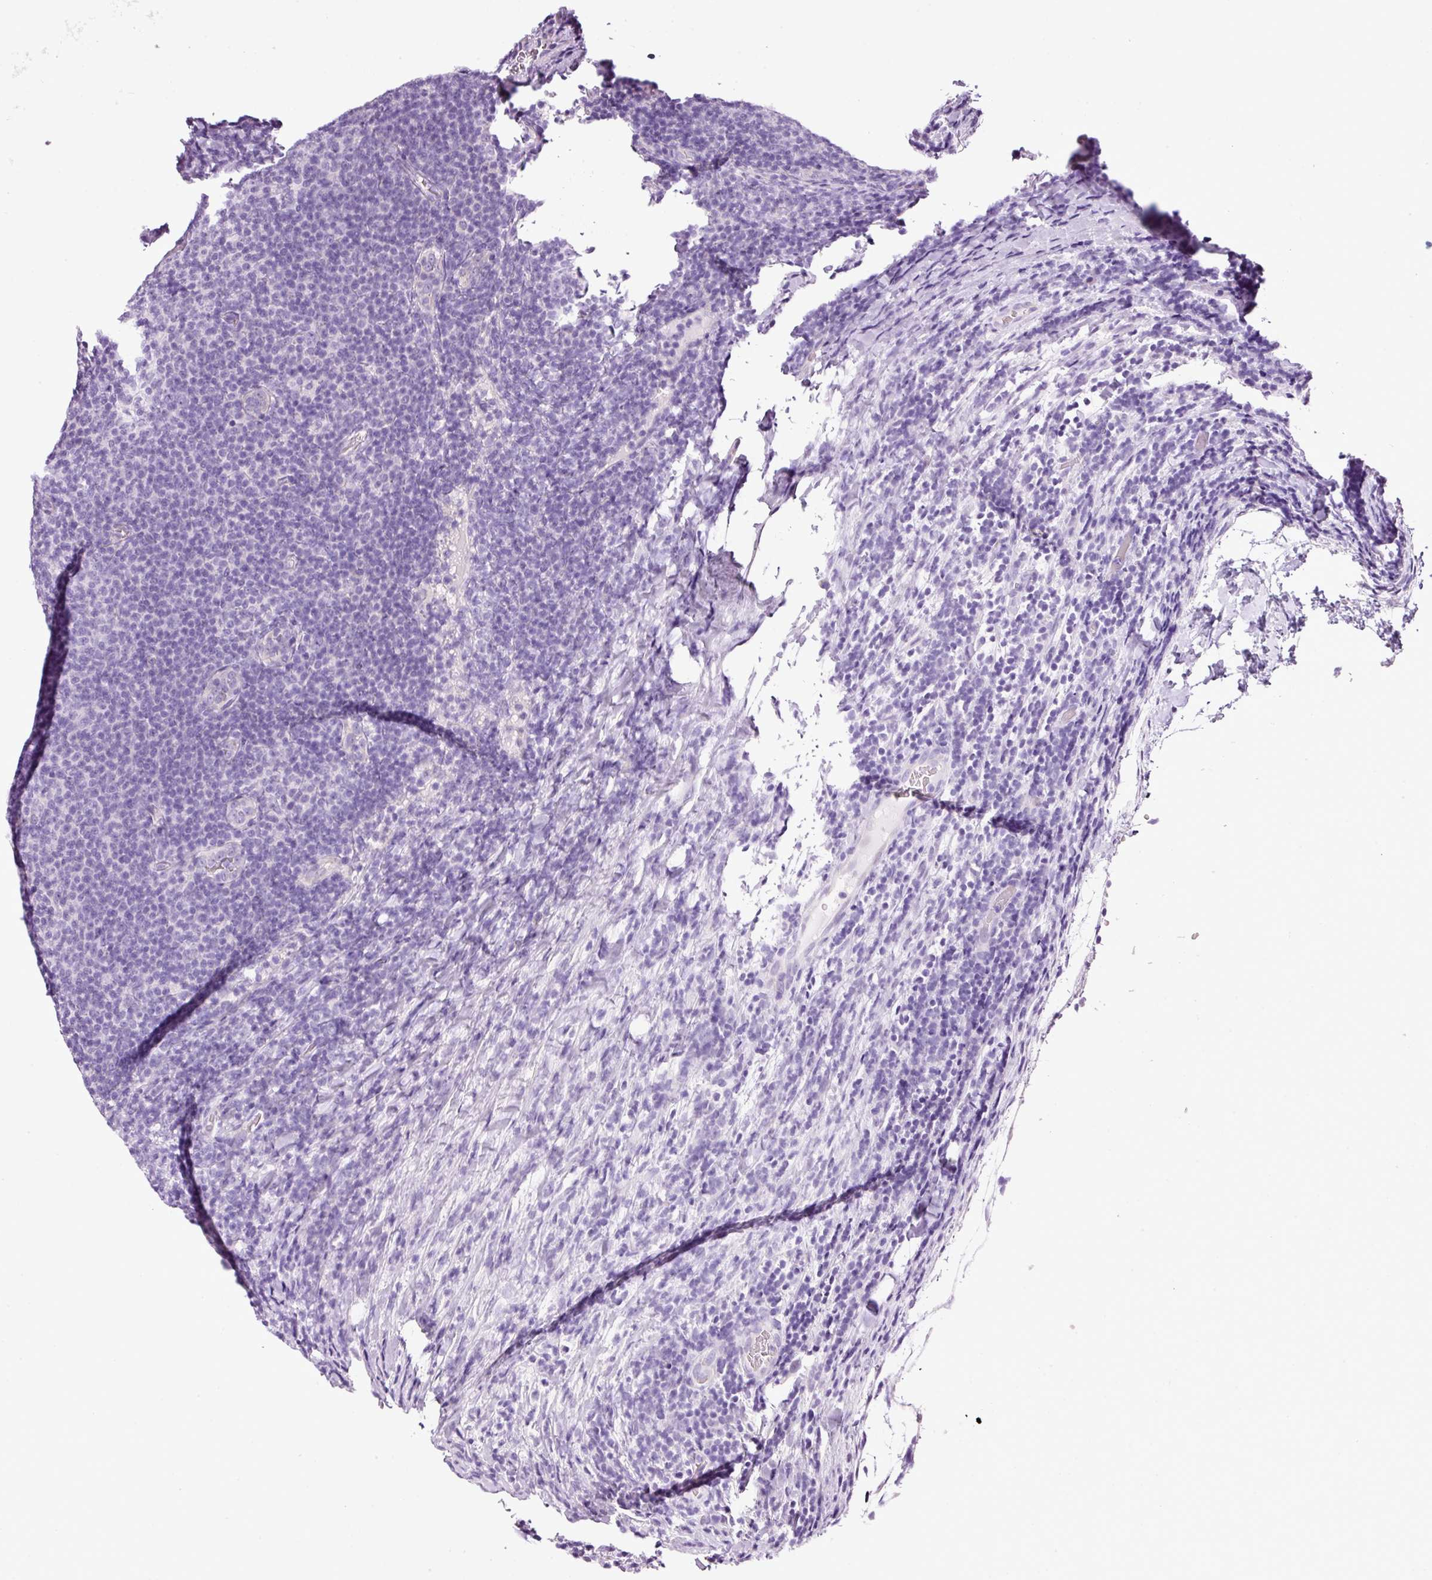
{"staining": {"intensity": "negative", "quantity": "none", "location": "none"}, "tissue": "lymphoma", "cell_type": "Tumor cells", "image_type": "cancer", "snomed": [{"axis": "morphology", "description": "Malignant lymphoma, non-Hodgkin's type, Low grade"}, {"axis": "topography", "description": "Lymph node"}], "caption": "Malignant lymphoma, non-Hodgkin's type (low-grade) was stained to show a protein in brown. There is no significant positivity in tumor cells. (DAB immunohistochemistry (IHC) with hematoxylin counter stain).", "gene": "BSND", "patient": {"sex": "male", "age": 66}}